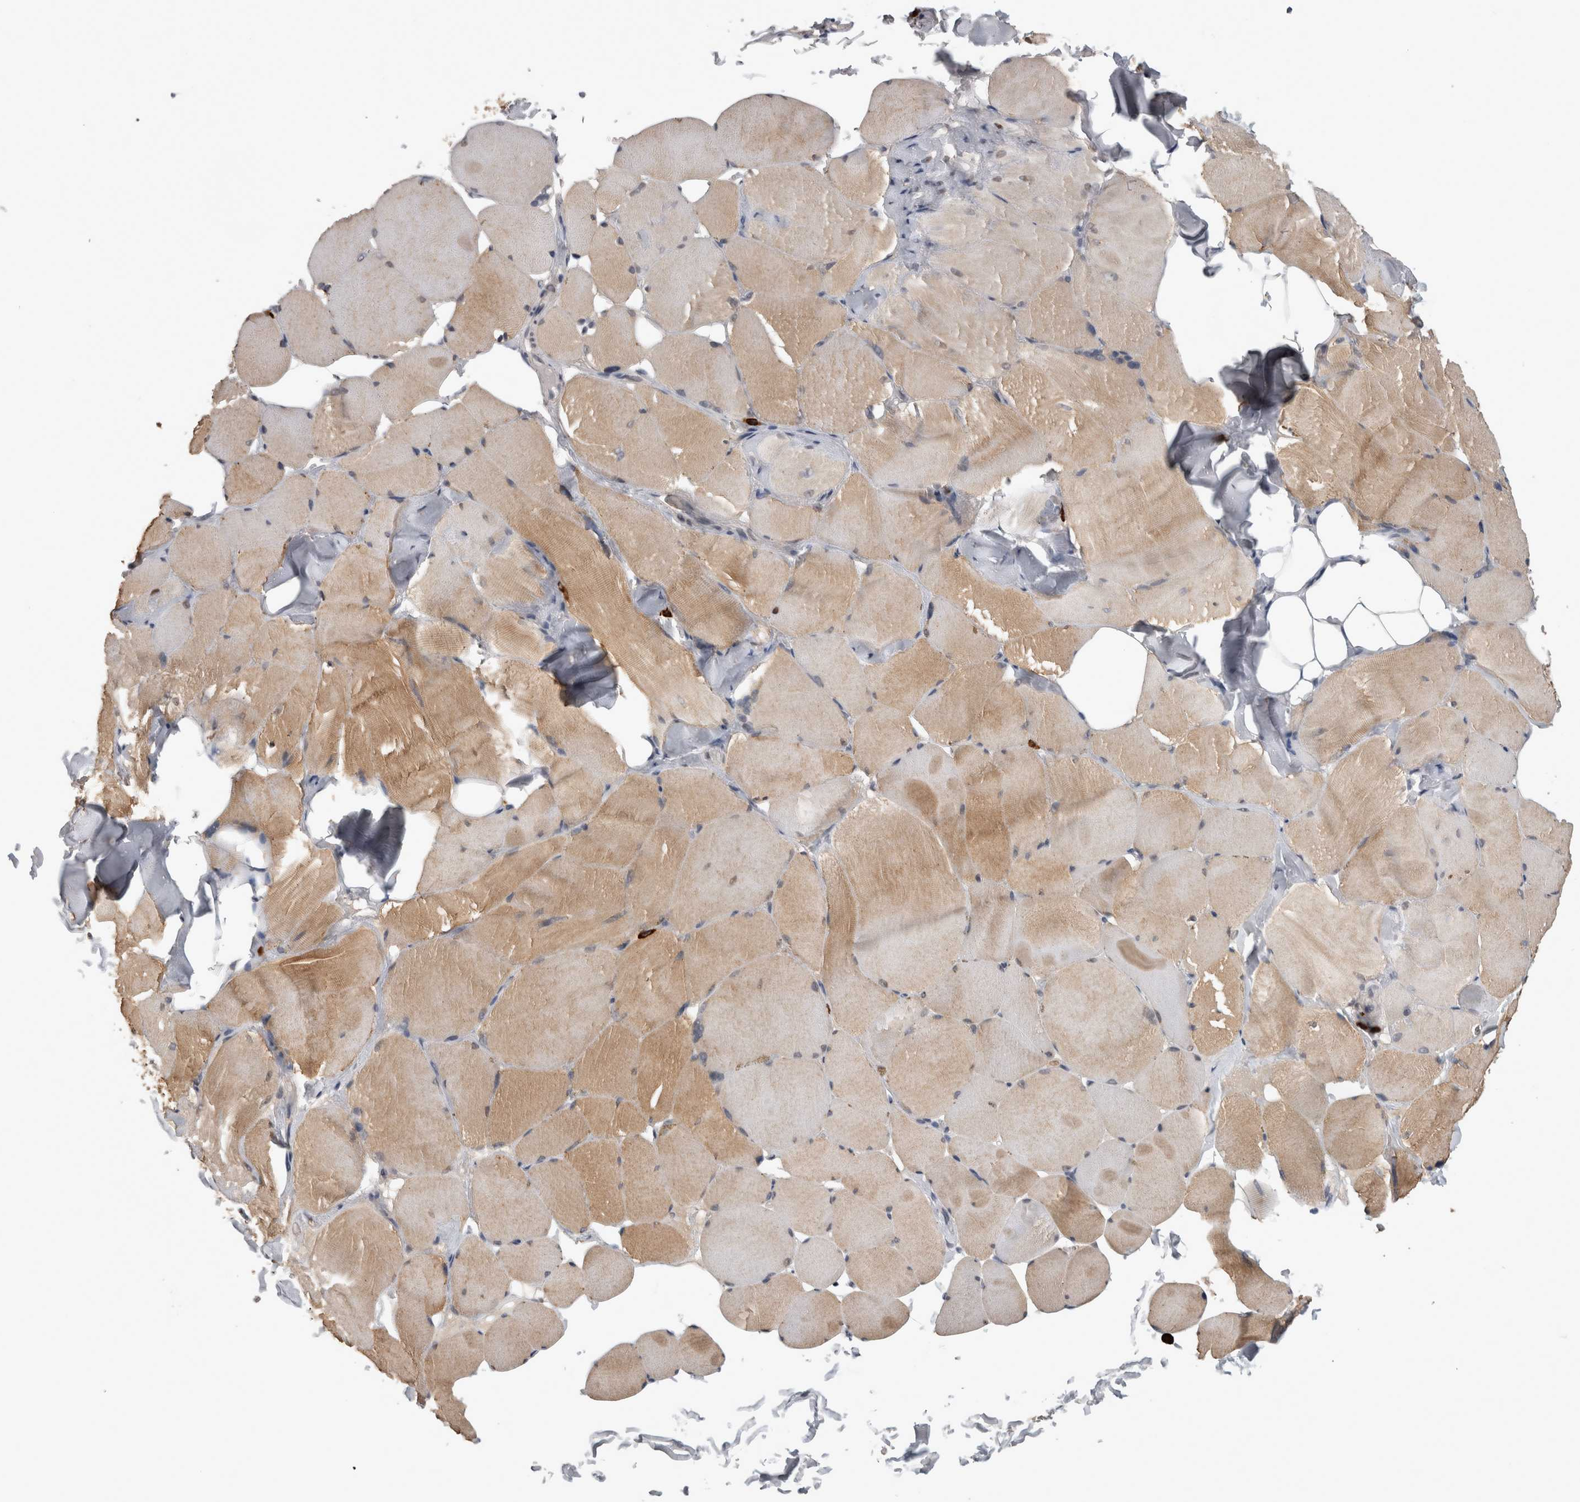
{"staining": {"intensity": "moderate", "quantity": ">75%", "location": "cytoplasmic/membranous"}, "tissue": "skeletal muscle", "cell_type": "Myocytes", "image_type": "normal", "snomed": [{"axis": "morphology", "description": "Normal tissue, NOS"}, {"axis": "topography", "description": "Skin"}, {"axis": "topography", "description": "Skeletal muscle"}], "caption": "DAB (3,3'-diaminobenzidine) immunohistochemical staining of benign skeletal muscle shows moderate cytoplasmic/membranous protein positivity in about >75% of myocytes. Immunohistochemistry (ihc) stains the protein of interest in brown and the nuclei are stained blue.", "gene": "PEBP4", "patient": {"sex": "male", "age": 83}}